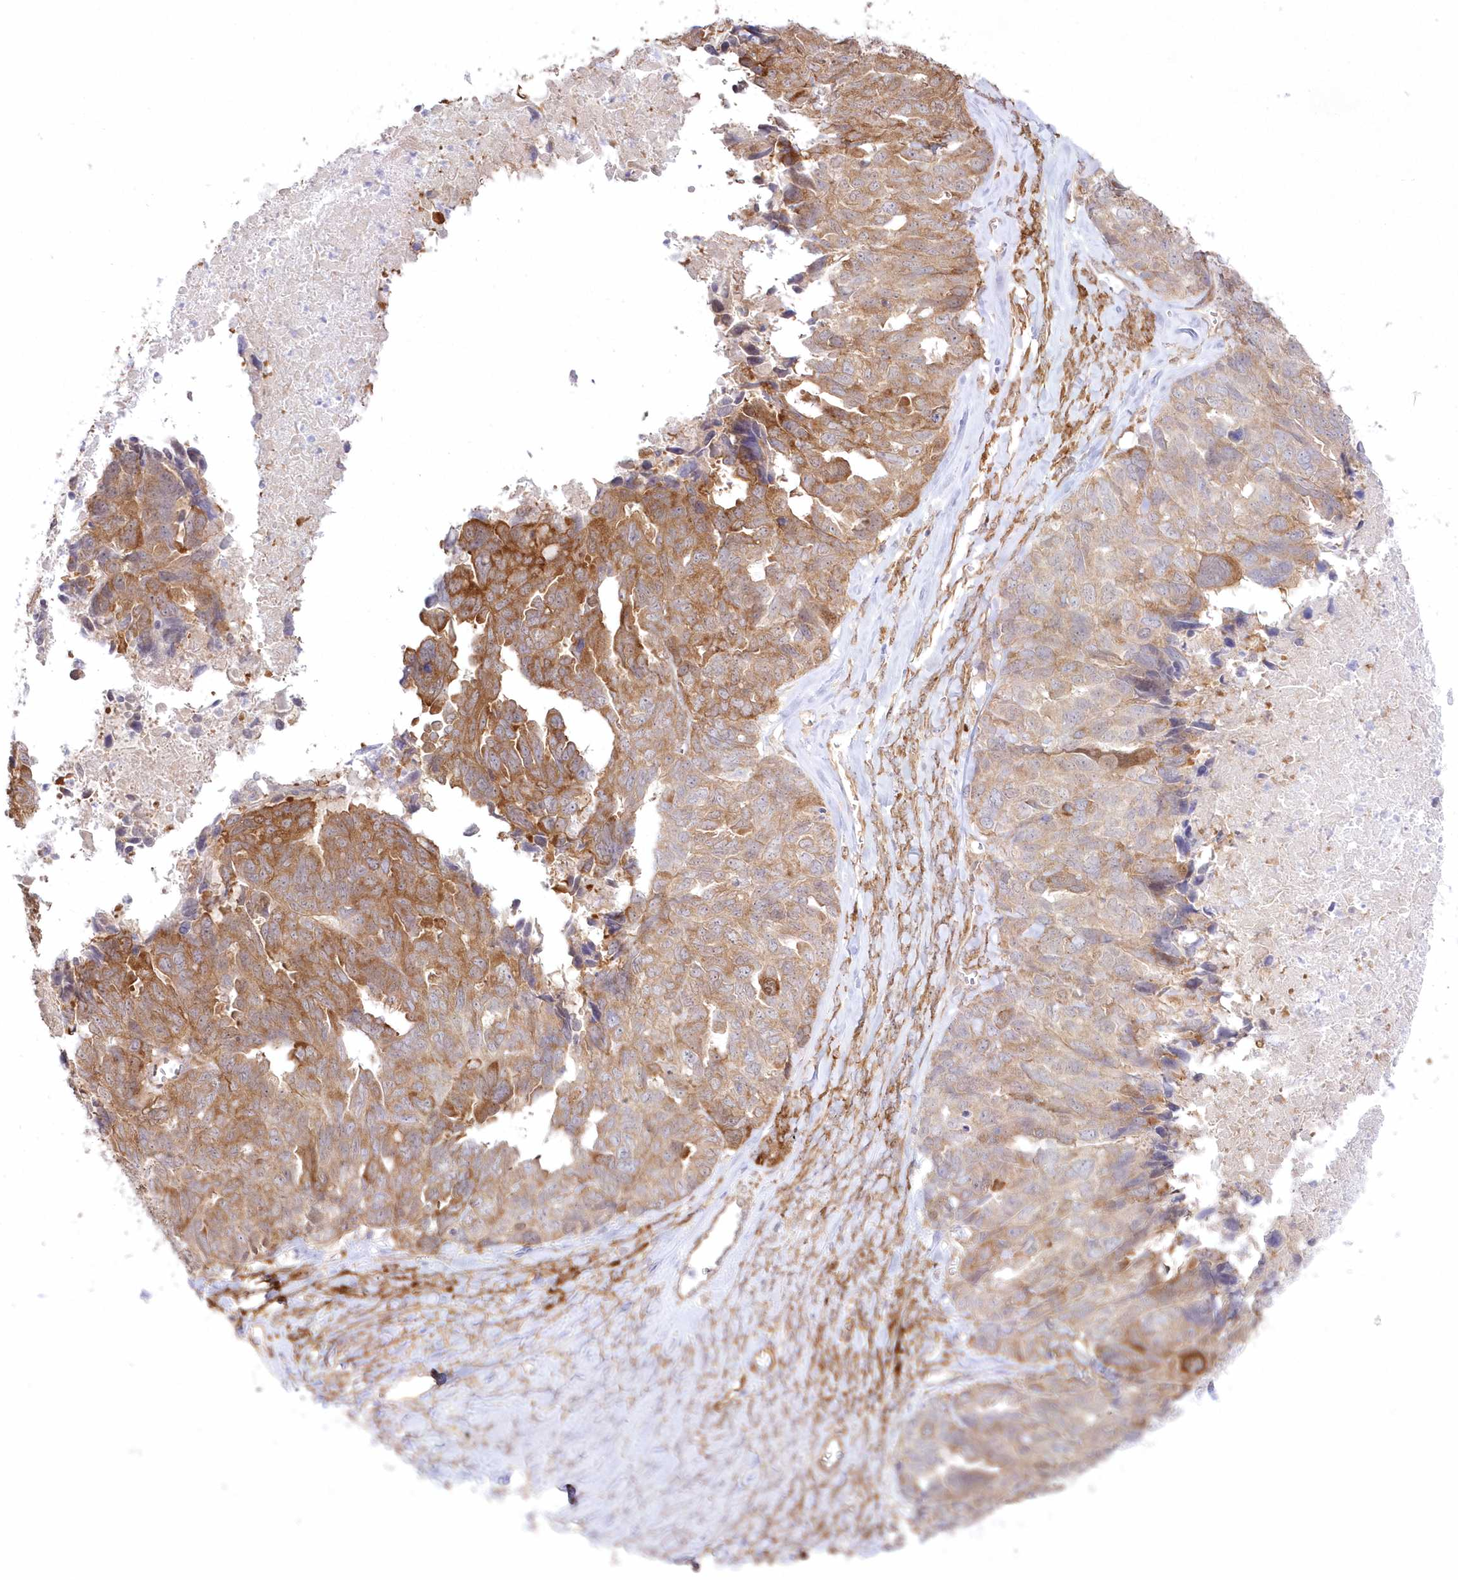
{"staining": {"intensity": "moderate", "quantity": ">75%", "location": "cytoplasmic/membranous"}, "tissue": "ovarian cancer", "cell_type": "Tumor cells", "image_type": "cancer", "snomed": [{"axis": "morphology", "description": "Cystadenocarcinoma, serous, NOS"}, {"axis": "topography", "description": "Ovary"}], "caption": "High-power microscopy captured an immunohistochemistry (IHC) photomicrograph of ovarian cancer, revealing moderate cytoplasmic/membranous positivity in approximately >75% of tumor cells.", "gene": "SH3PXD2B", "patient": {"sex": "female", "age": 79}}